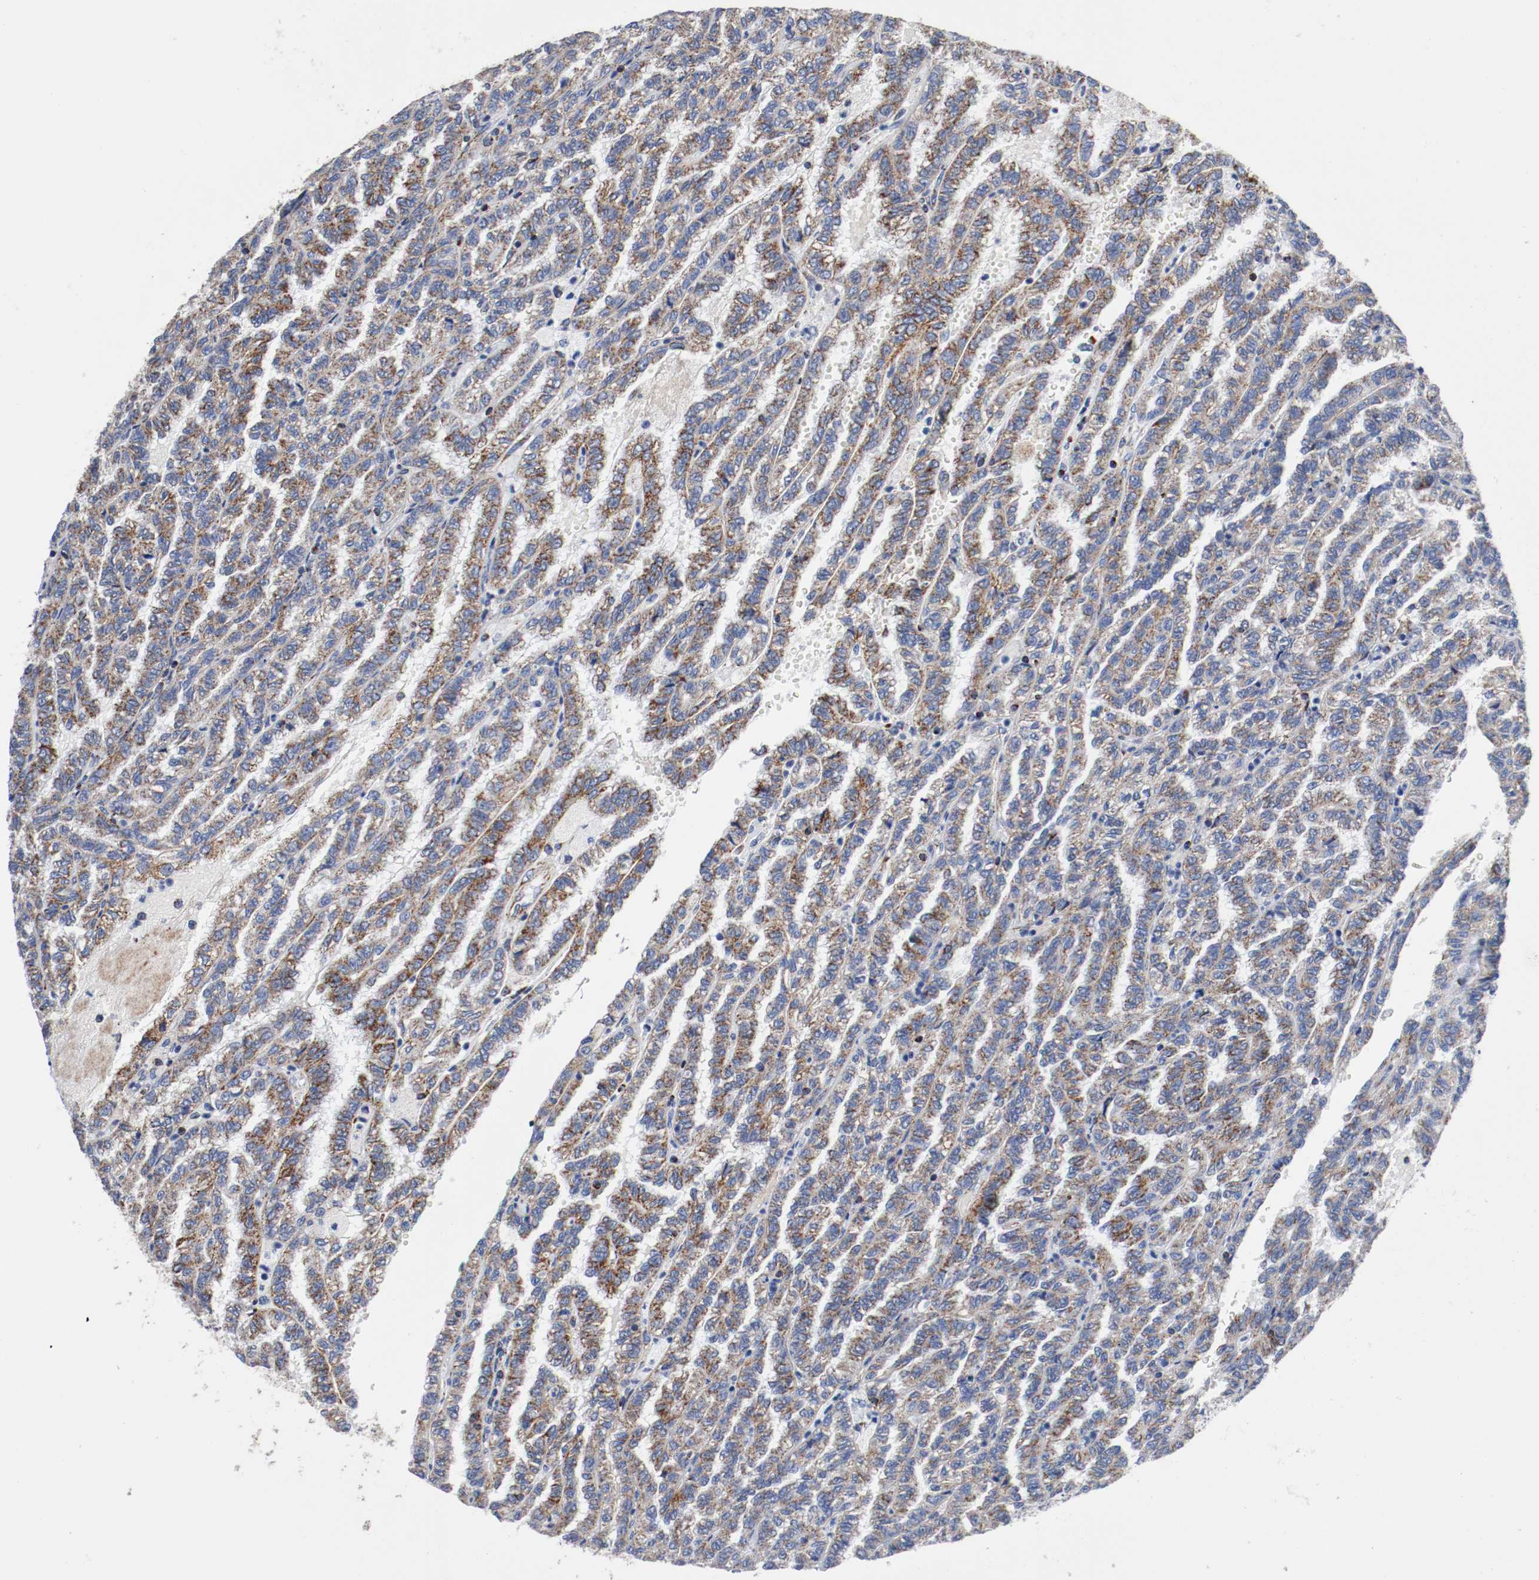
{"staining": {"intensity": "moderate", "quantity": ">75%", "location": "cytoplasmic/membranous"}, "tissue": "renal cancer", "cell_type": "Tumor cells", "image_type": "cancer", "snomed": [{"axis": "morphology", "description": "Inflammation, NOS"}, {"axis": "morphology", "description": "Adenocarcinoma, NOS"}, {"axis": "topography", "description": "Kidney"}], "caption": "Protein staining demonstrates moderate cytoplasmic/membranous positivity in about >75% of tumor cells in adenocarcinoma (renal). The protein is shown in brown color, while the nuclei are stained blue.", "gene": "TUBD1", "patient": {"sex": "male", "age": 68}}